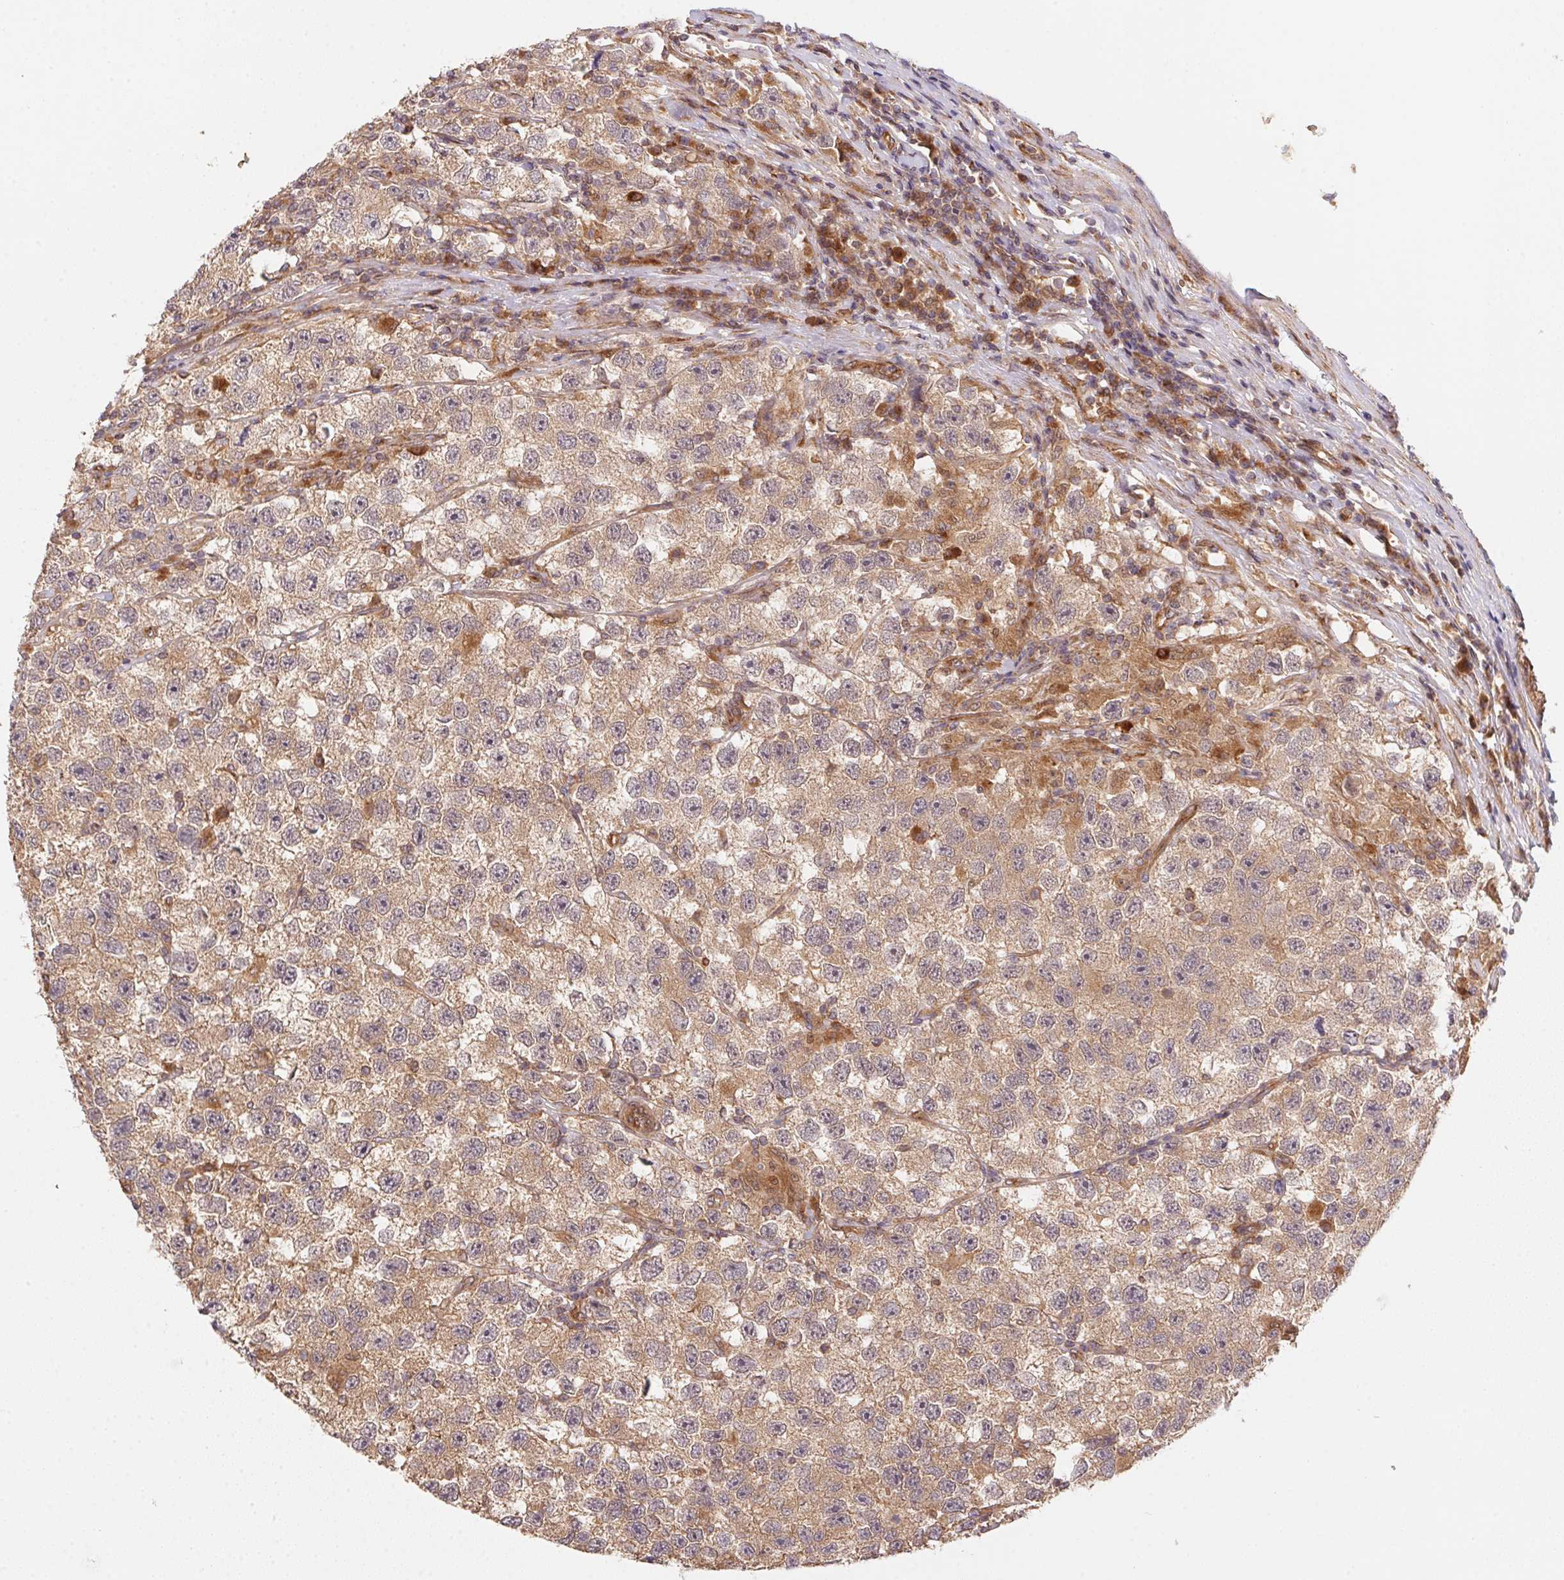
{"staining": {"intensity": "weak", "quantity": ">75%", "location": "cytoplasmic/membranous"}, "tissue": "testis cancer", "cell_type": "Tumor cells", "image_type": "cancer", "snomed": [{"axis": "morphology", "description": "Seminoma, NOS"}, {"axis": "topography", "description": "Testis"}], "caption": "Seminoma (testis) stained for a protein shows weak cytoplasmic/membranous positivity in tumor cells. The staining was performed using DAB to visualize the protein expression in brown, while the nuclei were stained in blue with hematoxylin (Magnification: 20x).", "gene": "USE1", "patient": {"sex": "male", "age": 26}}